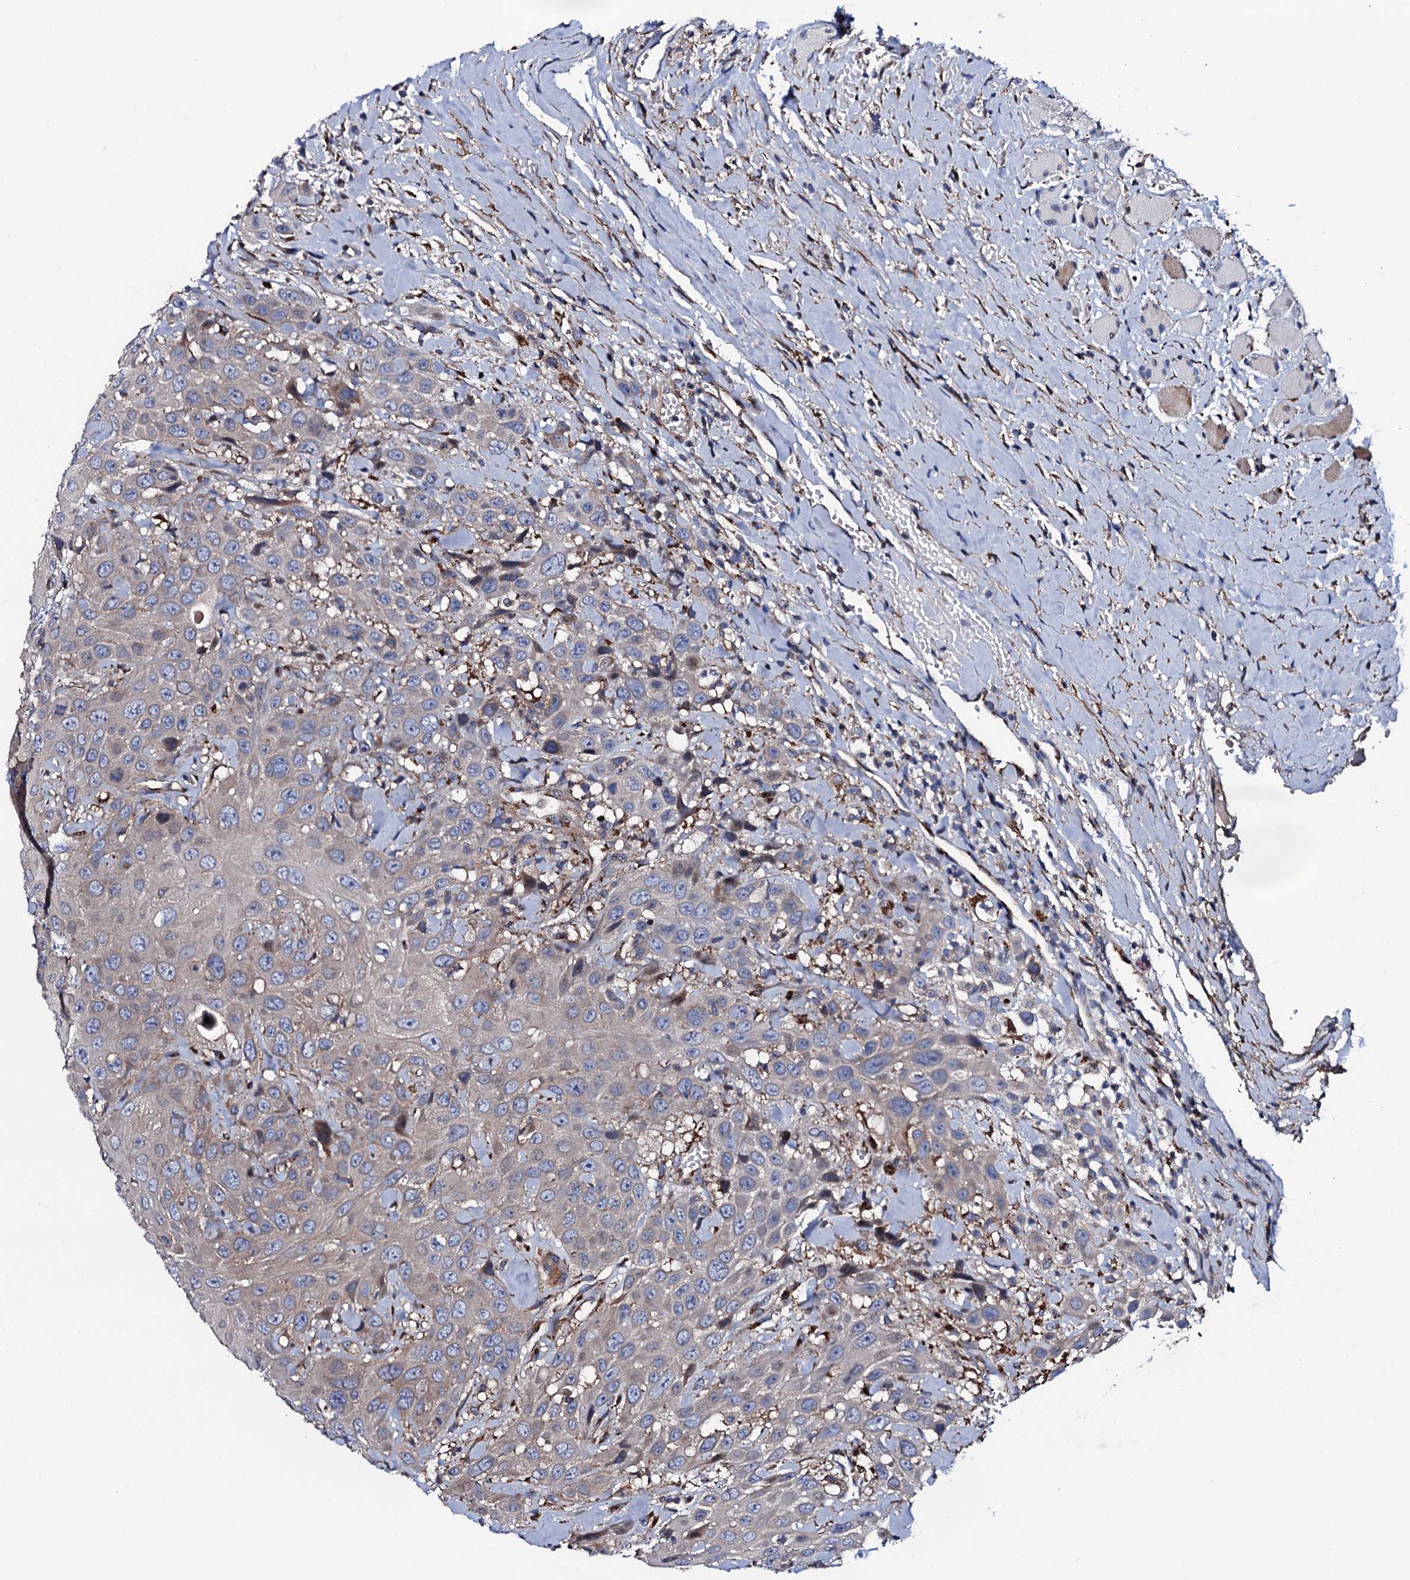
{"staining": {"intensity": "weak", "quantity": "<25%", "location": "cytoplasmic/membranous"}, "tissue": "head and neck cancer", "cell_type": "Tumor cells", "image_type": "cancer", "snomed": [{"axis": "morphology", "description": "Squamous cell carcinoma, NOS"}, {"axis": "topography", "description": "Head-Neck"}], "caption": "DAB immunohistochemical staining of squamous cell carcinoma (head and neck) reveals no significant positivity in tumor cells.", "gene": "PLET1", "patient": {"sex": "male", "age": 81}}